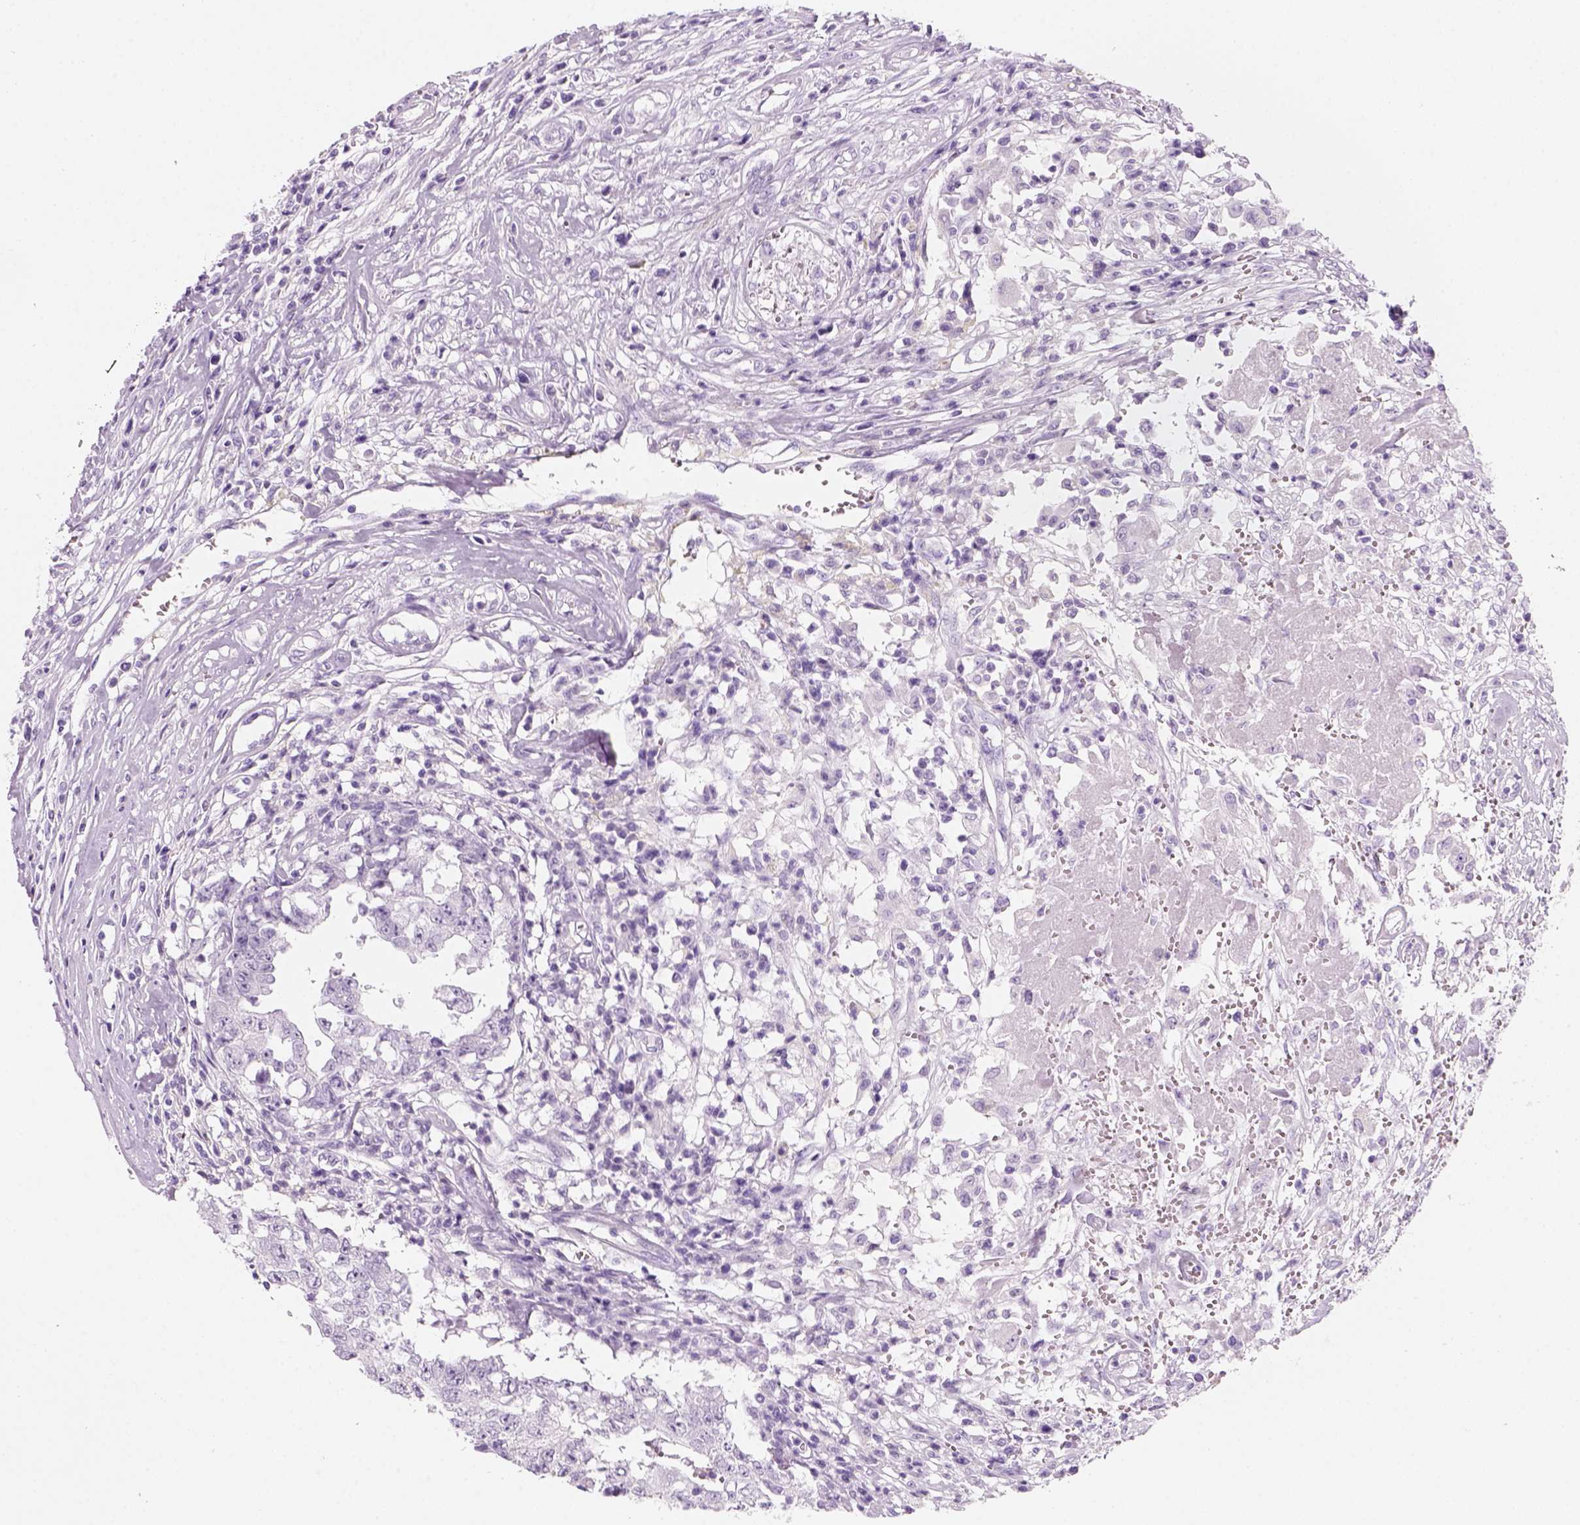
{"staining": {"intensity": "negative", "quantity": "none", "location": "none"}, "tissue": "testis cancer", "cell_type": "Tumor cells", "image_type": "cancer", "snomed": [{"axis": "morphology", "description": "Carcinoma, Embryonal, NOS"}, {"axis": "topography", "description": "Testis"}], "caption": "Image shows no protein positivity in tumor cells of testis embryonal carcinoma tissue. (DAB immunohistochemistry (IHC) with hematoxylin counter stain).", "gene": "KRTAP11-1", "patient": {"sex": "male", "age": 36}}